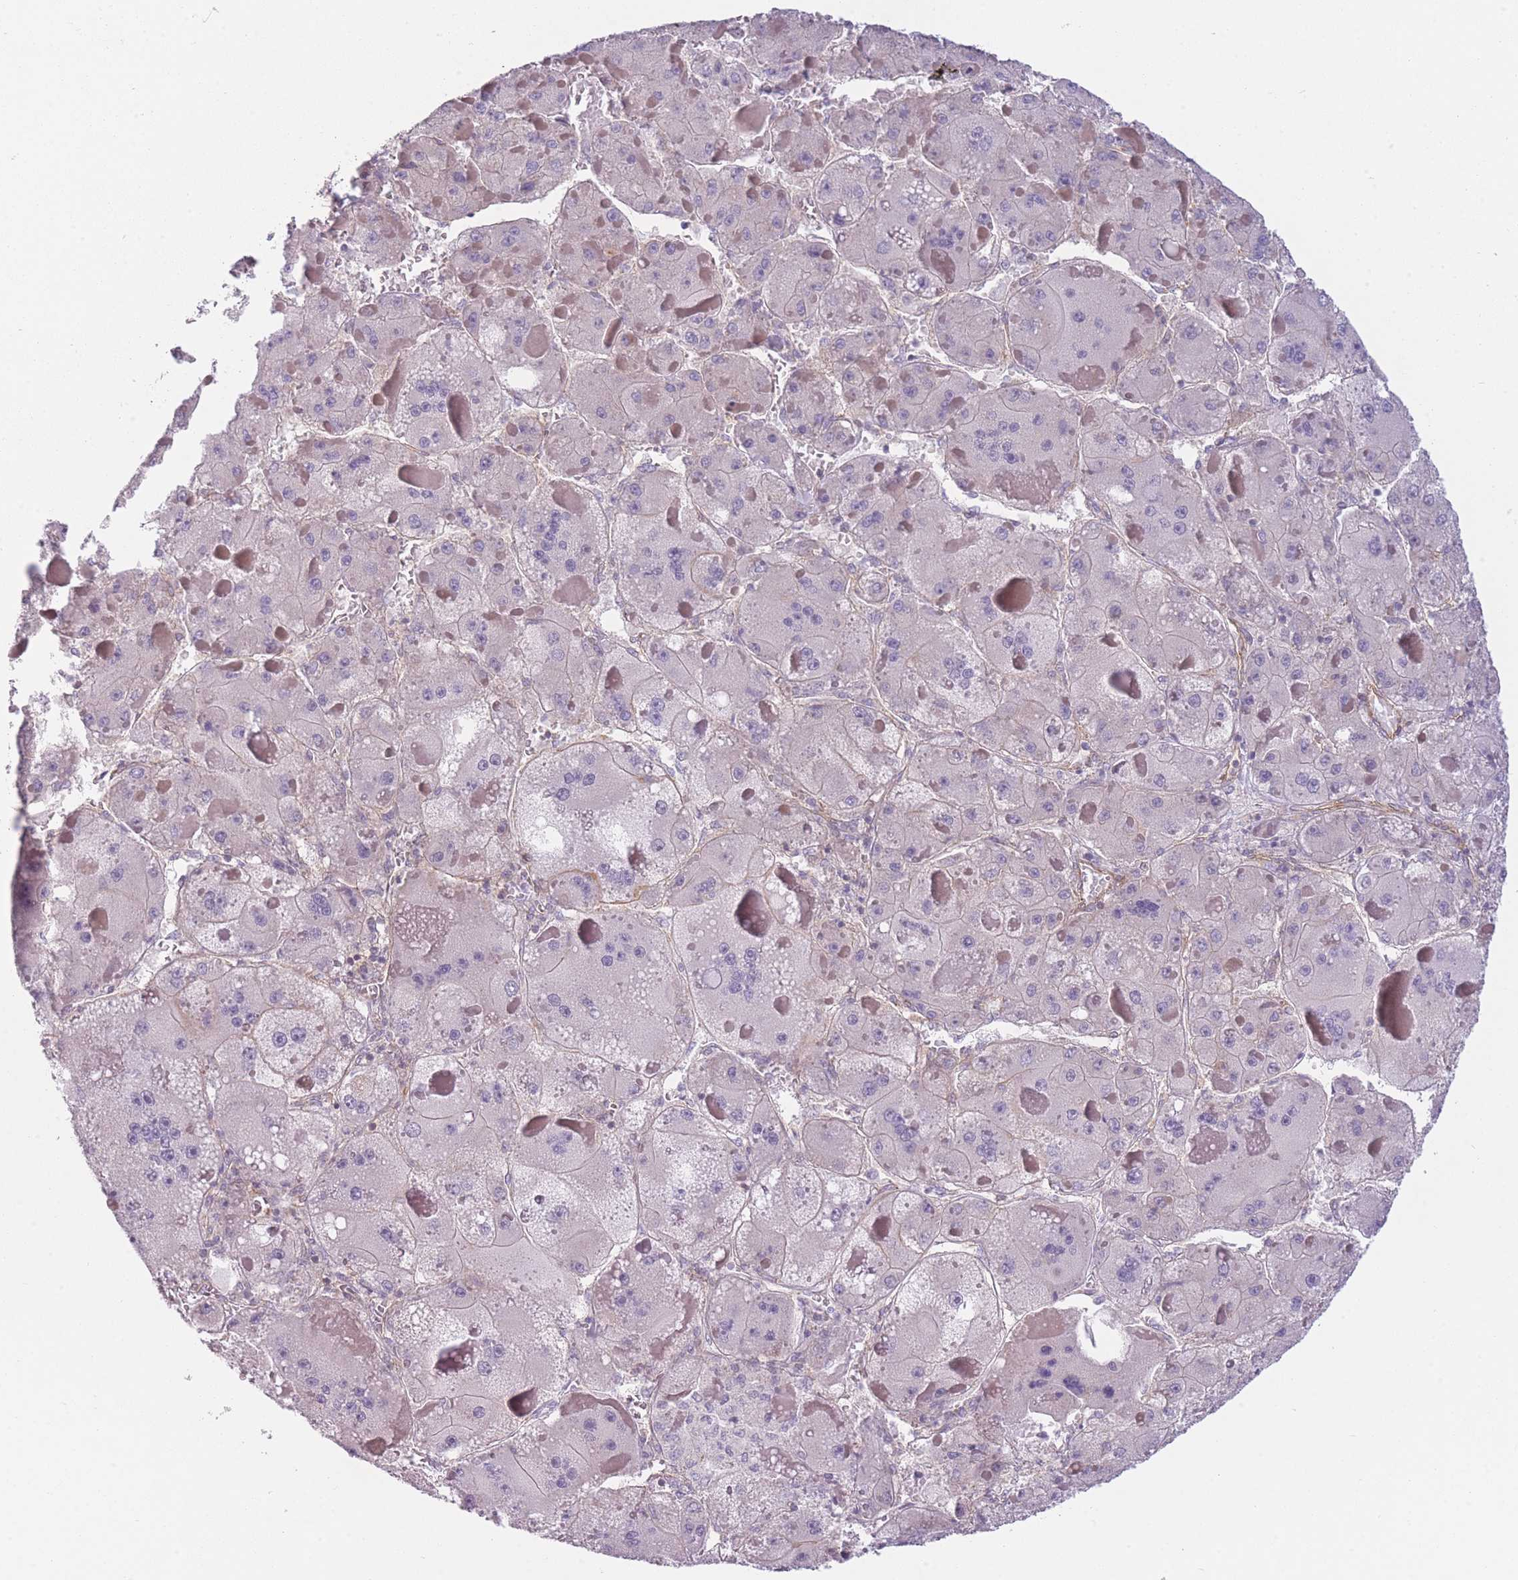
{"staining": {"intensity": "negative", "quantity": "none", "location": "none"}, "tissue": "liver cancer", "cell_type": "Tumor cells", "image_type": "cancer", "snomed": [{"axis": "morphology", "description": "Carcinoma, Hepatocellular, NOS"}, {"axis": "topography", "description": "Liver"}], "caption": "Liver cancer stained for a protein using immunohistochemistry (IHC) shows no expression tumor cells.", "gene": "SLC7A6", "patient": {"sex": "female", "age": 73}}